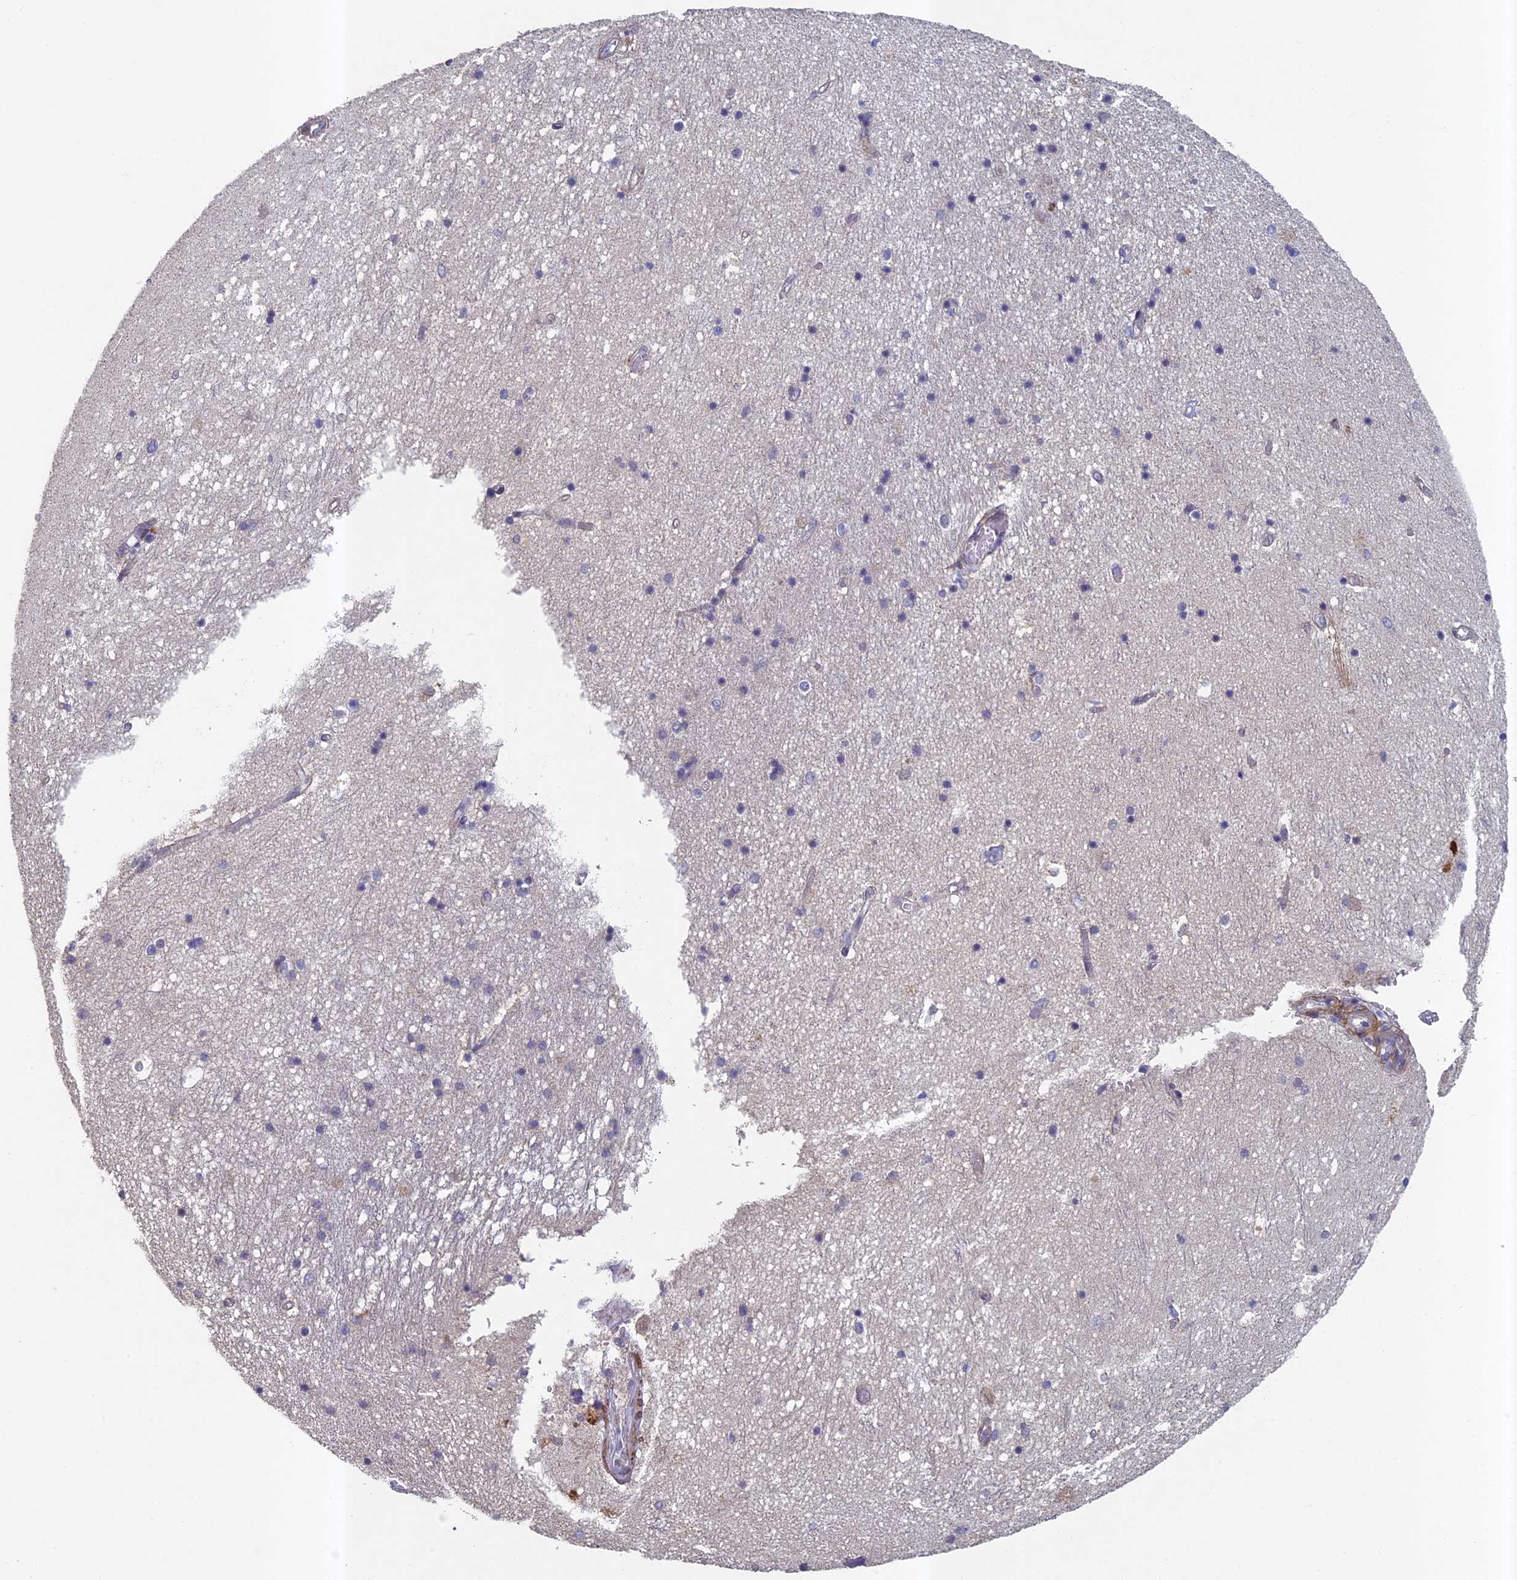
{"staining": {"intensity": "negative", "quantity": "none", "location": "none"}, "tissue": "hippocampus", "cell_type": "Glial cells", "image_type": "normal", "snomed": [{"axis": "morphology", "description": "Normal tissue, NOS"}, {"axis": "topography", "description": "Hippocampus"}], "caption": "A micrograph of human hippocampus is negative for staining in glial cells.", "gene": "DIXDC1", "patient": {"sex": "male", "age": 45}}